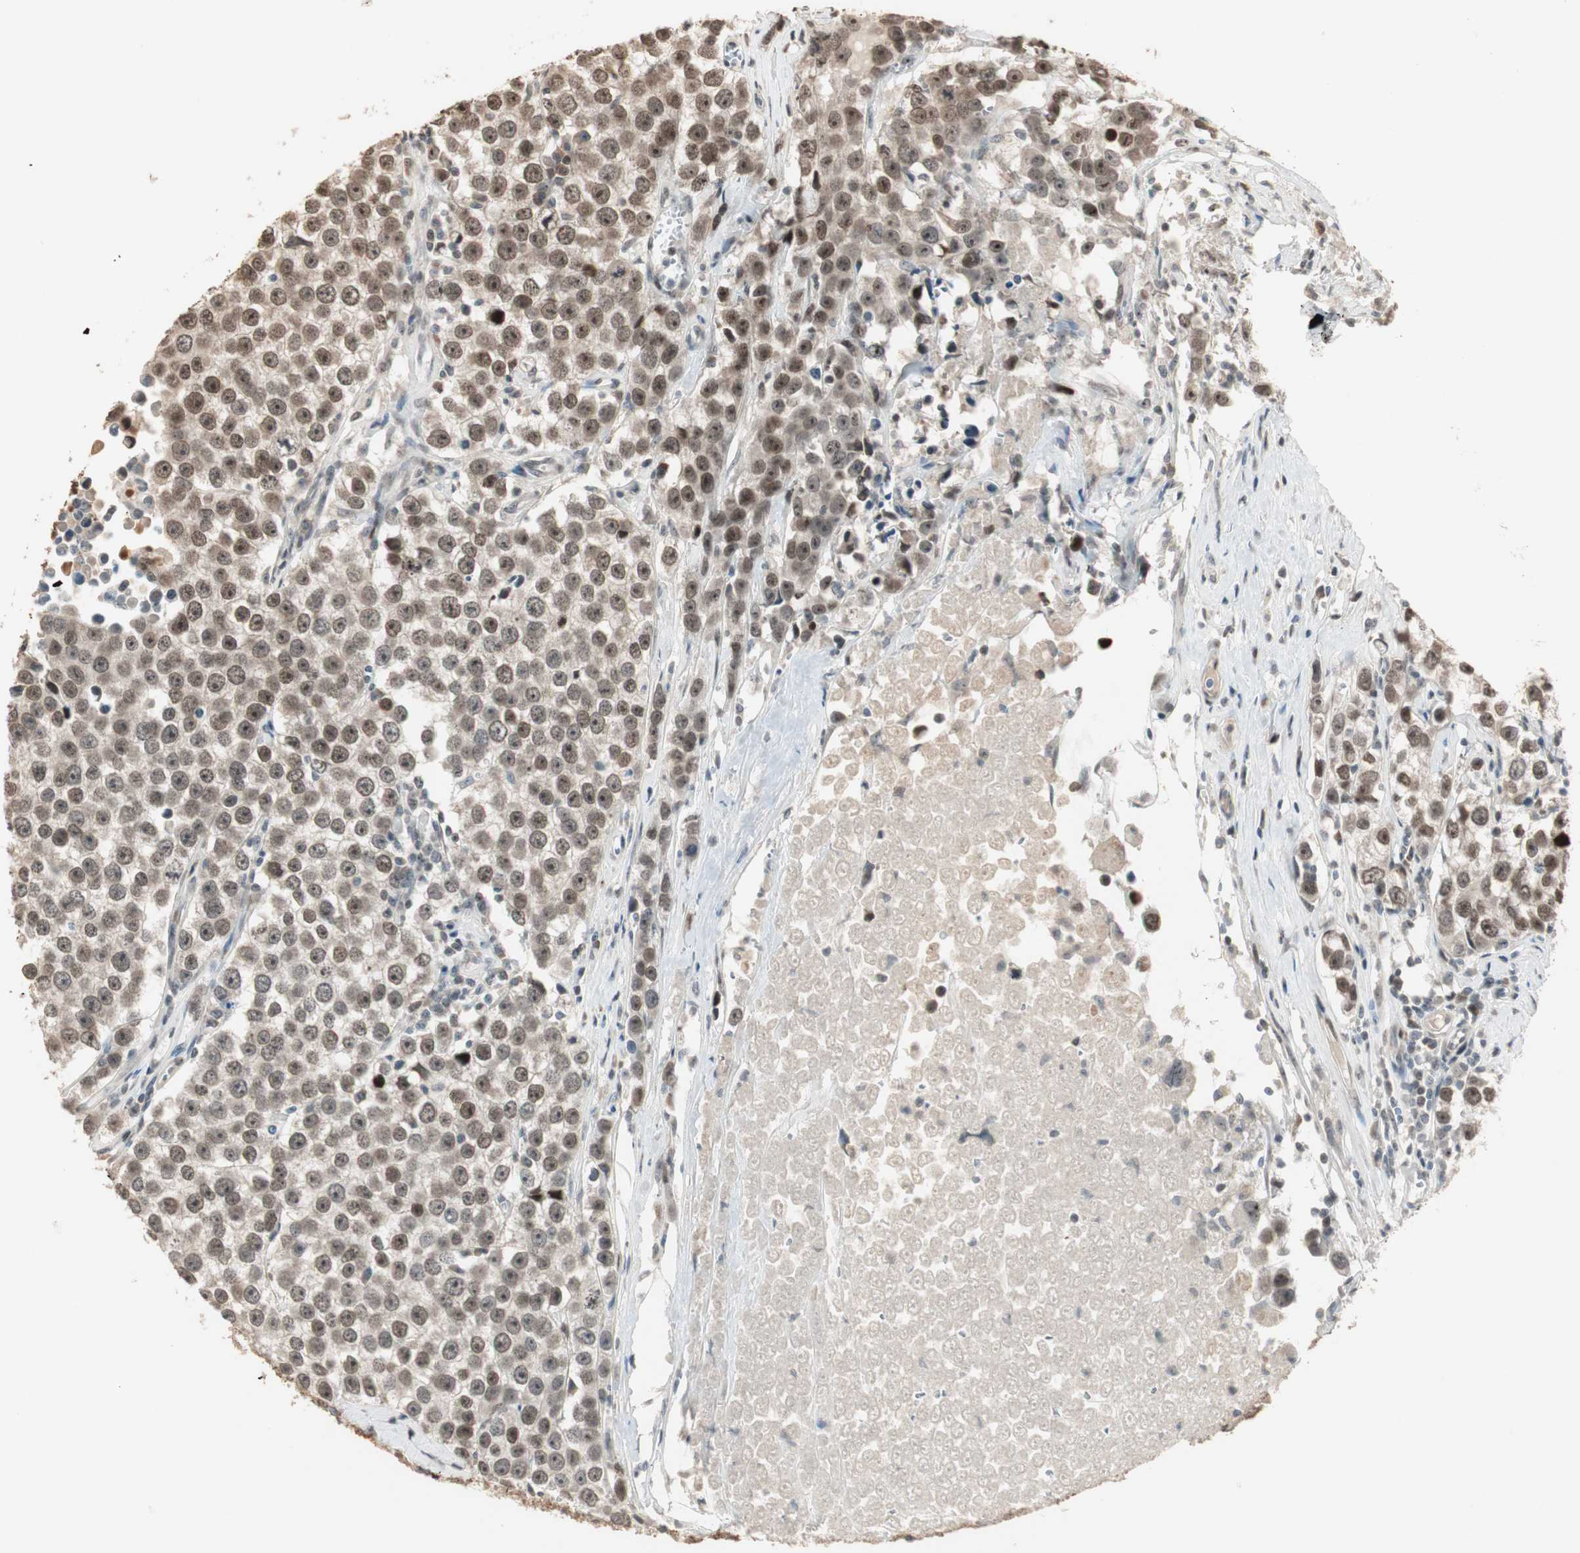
{"staining": {"intensity": "moderate", "quantity": ">75%", "location": "nuclear"}, "tissue": "testis cancer", "cell_type": "Tumor cells", "image_type": "cancer", "snomed": [{"axis": "morphology", "description": "Seminoma, NOS"}, {"axis": "morphology", "description": "Carcinoma, Embryonal, NOS"}, {"axis": "topography", "description": "Testis"}], "caption": "Testis seminoma was stained to show a protein in brown. There is medium levels of moderate nuclear positivity in about >75% of tumor cells.", "gene": "ETV4", "patient": {"sex": "male", "age": 52}}